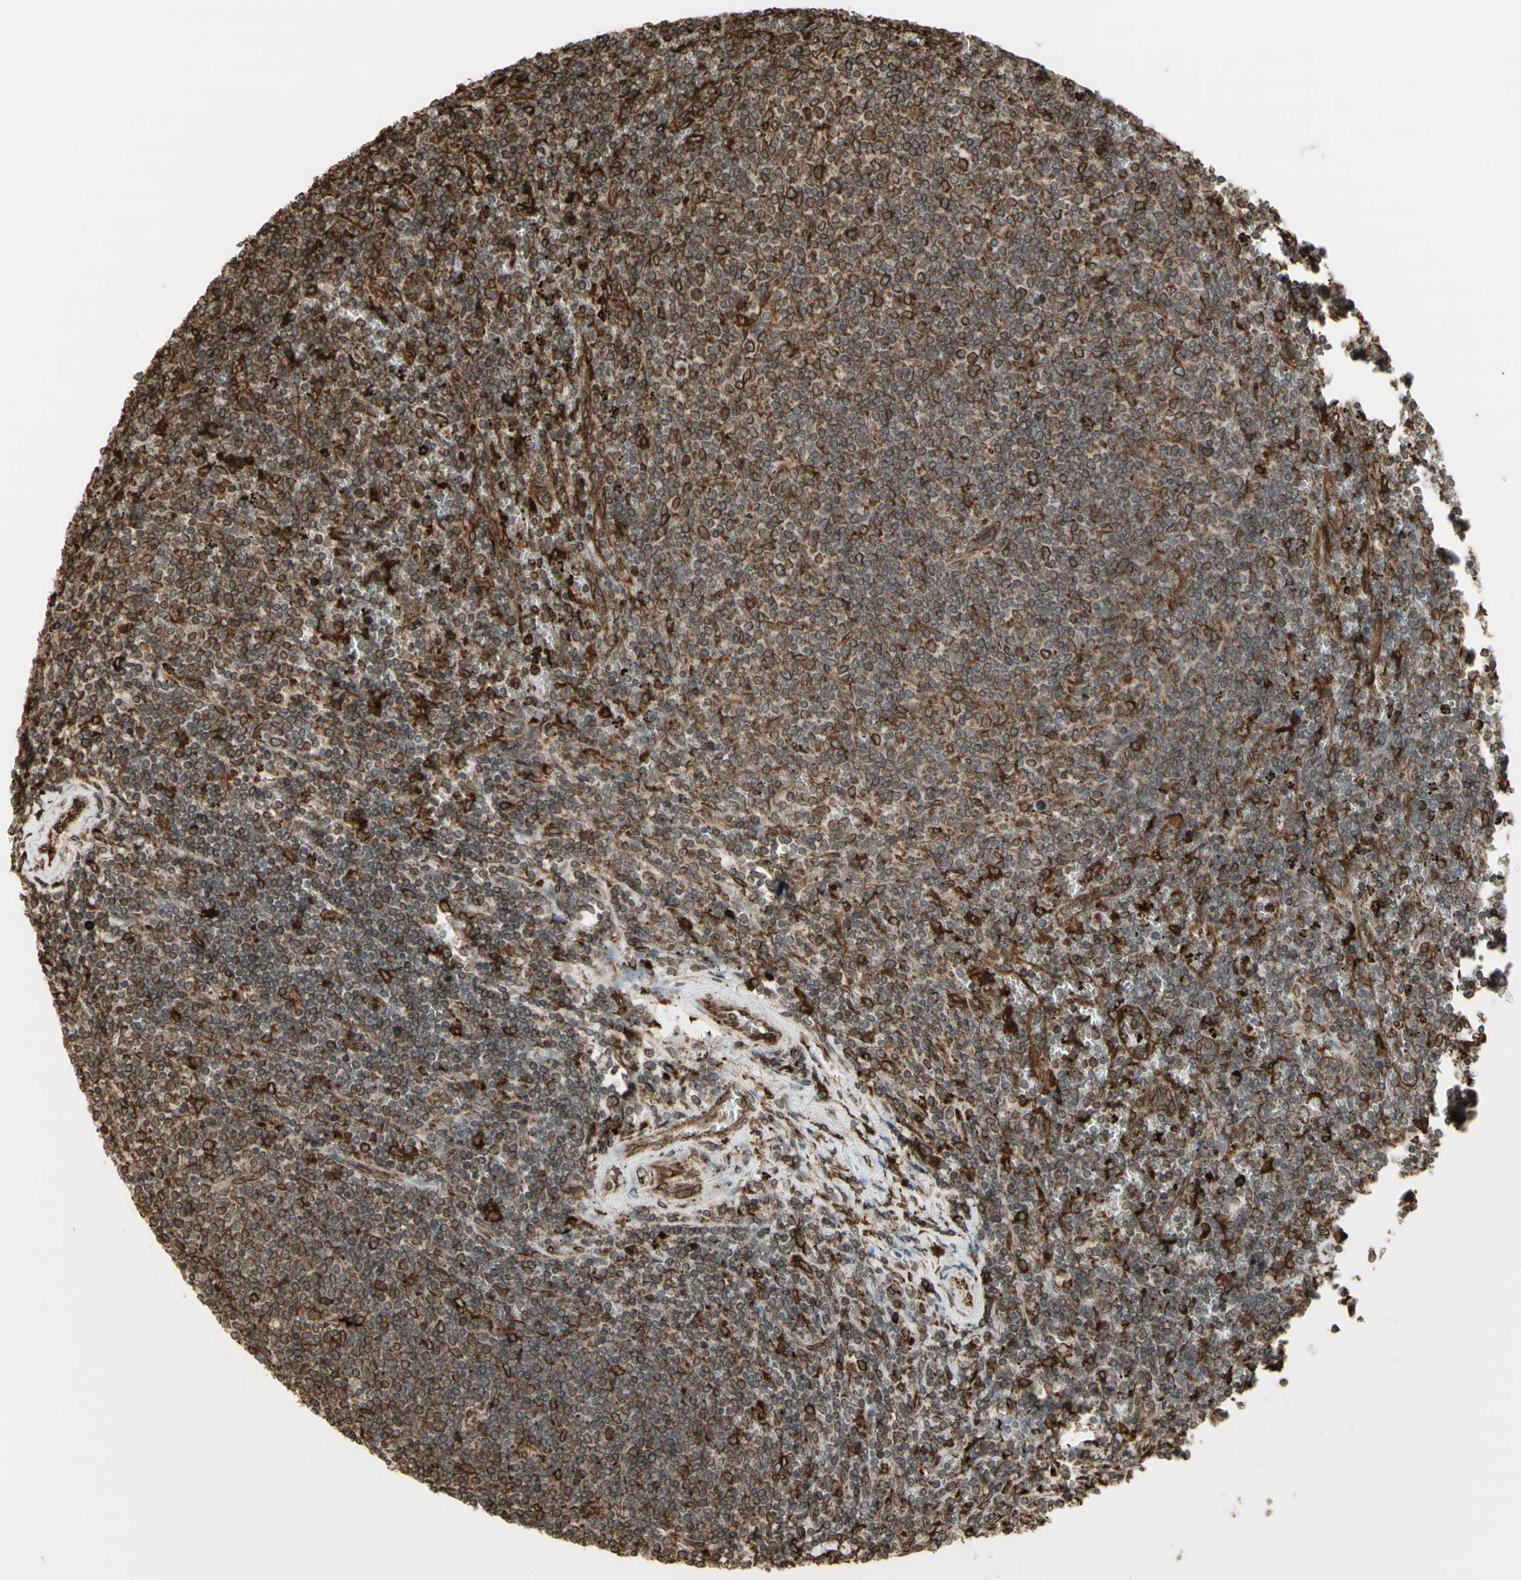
{"staining": {"intensity": "moderate", "quantity": ">75%", "location": "cytoplasmic/membranous"}, "tissue": "lymphoma", "cell_type": "Tumor cells", "image_type": "cancer", "snomed": [{"axis": "morphology", "description": "Malignant lymphoma, non-Hodgkin's type, Low grade"}, {"axis": "topography", "description": "Spleen"}], "caption": "A photomicrograph of lymphoma stained for a protein displays moderate cytoplasmic/membranous brown staining in tumor cells.", "gene": "CANX", "patient": {"sex": "female", "age": 50}}